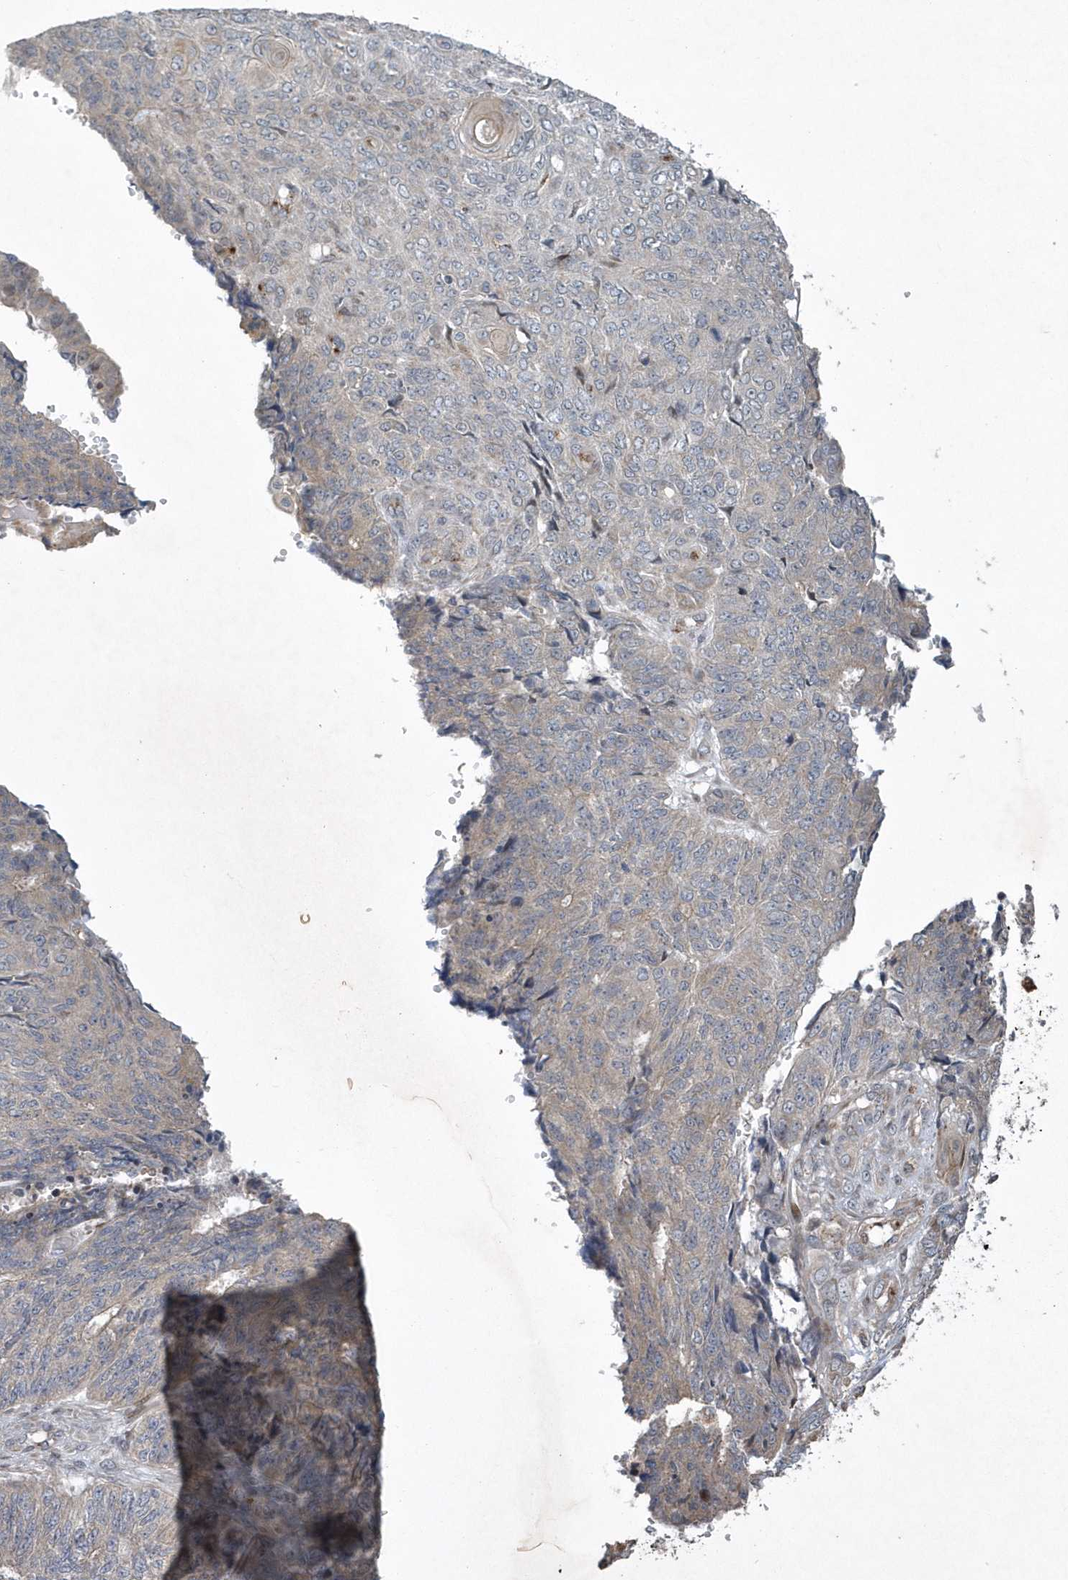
{"staining": {"intensity": "weak", "quantity": "<25%", "location": "cytoplasmic/membranous"}, "tissue": "endometrial cancer", "cell_type": "Tumor cells", "image_type": "cancer", "snomed": [{"axis": "morphology", "description": "Adenocarcinoma, NOS"}, {"axis": "topography", "description": "Endometrium"}], "caption": "The image reveals no staining of tumor cells in endometrial cancer (adenocarcinoma).", "gene": "N4BP2", "patient": {"sex": "female", "age": 32}}